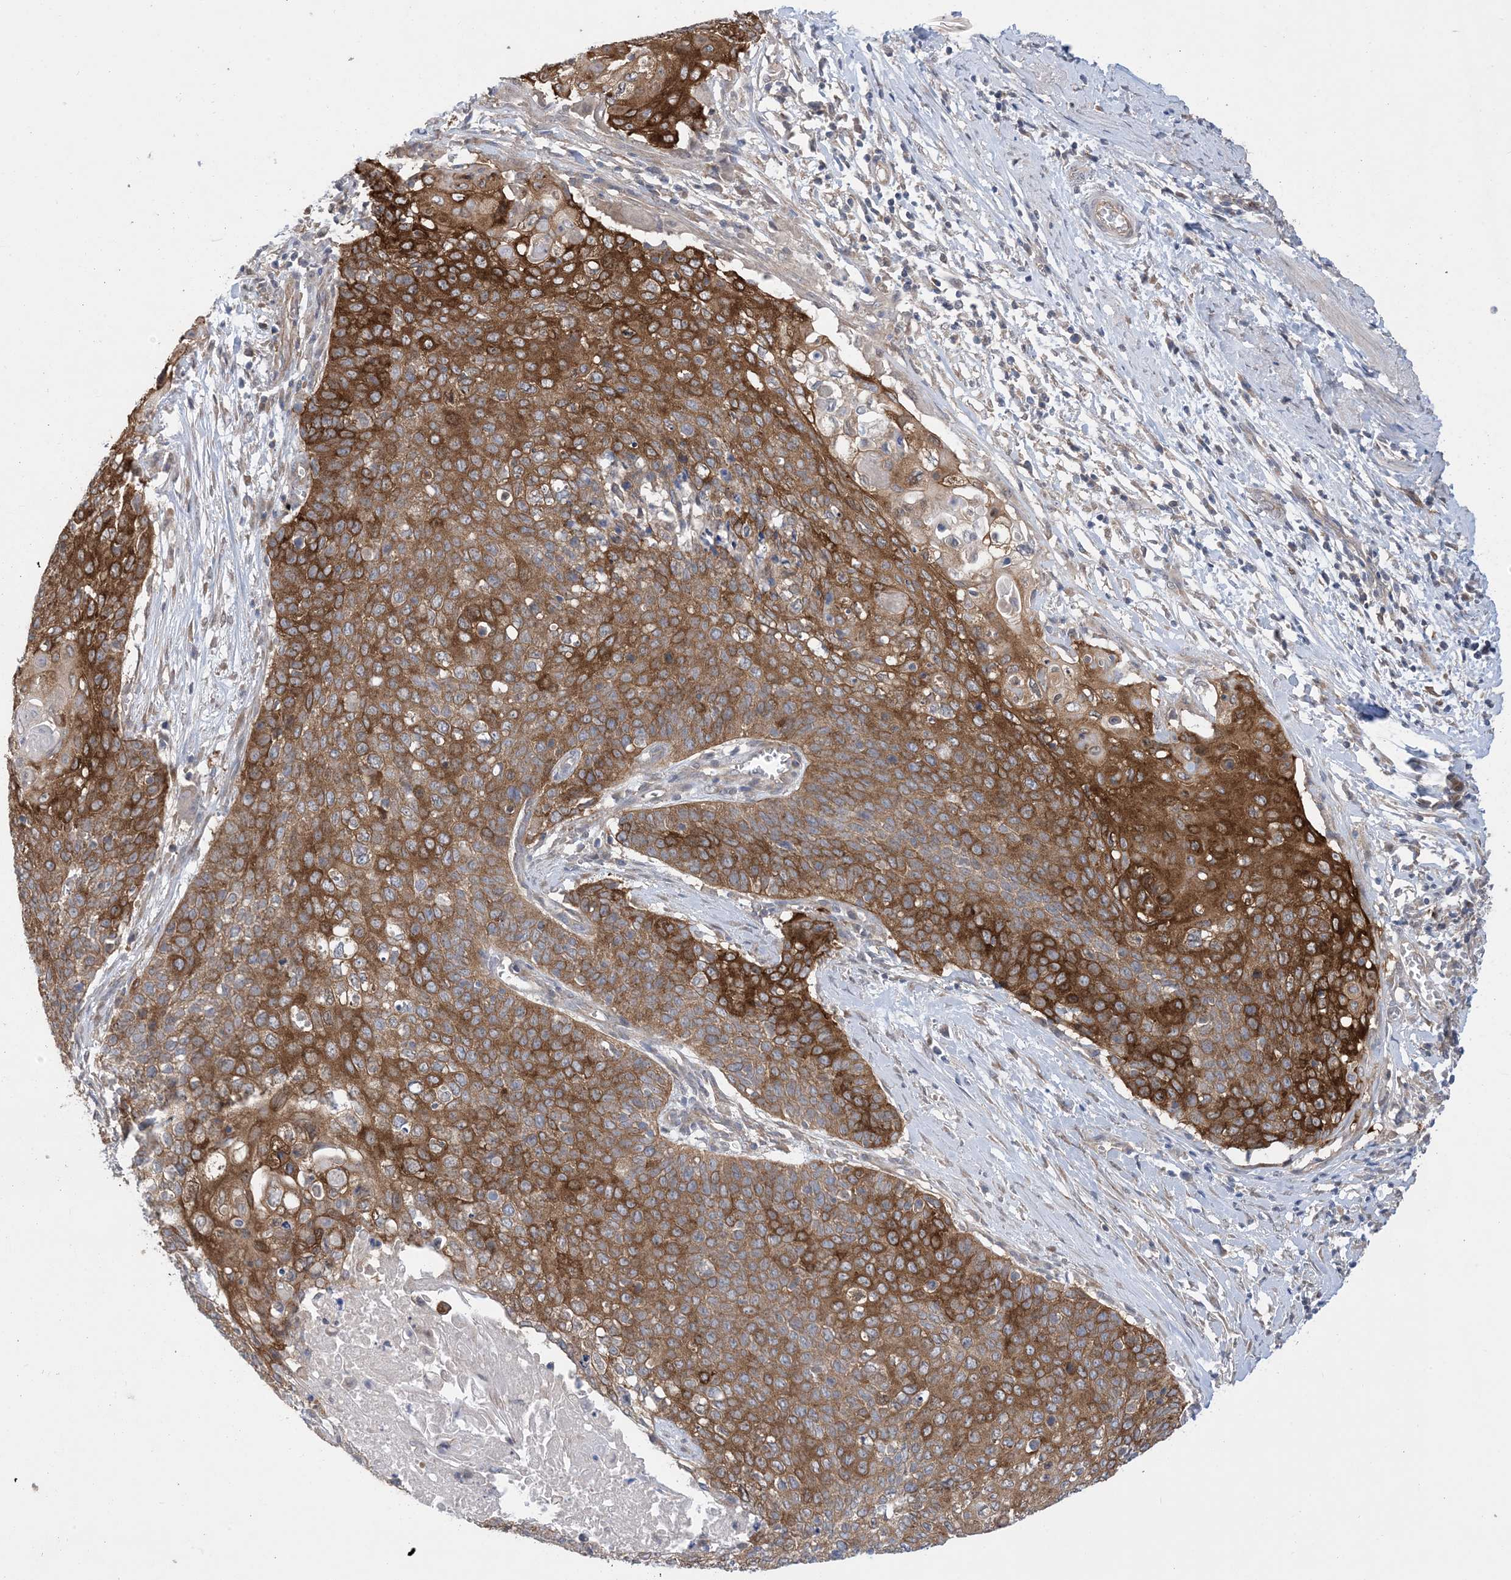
{"staining": {"intensity": "strong", "quantity": ">75%", "location": "cytoplasmic/membranous"}, "tissue": "cervical cancer", "cell_type": "Tumor cells", "image_type": "cancer", "snomed": [{"axis": "morphology", "description": "Squamous cell carcinoma, NOS"}, {"axis": "topography", "description": "Cervix"}], "caption": "Protein expression analysis of cervical cancer (squamous cell carcinoma) demonstrates strong cytoplasmic/membranous expression in approximately >75% of tumor cells.", "gene": "EHBP1", "patient": {"sex": "female", "age": 39}}